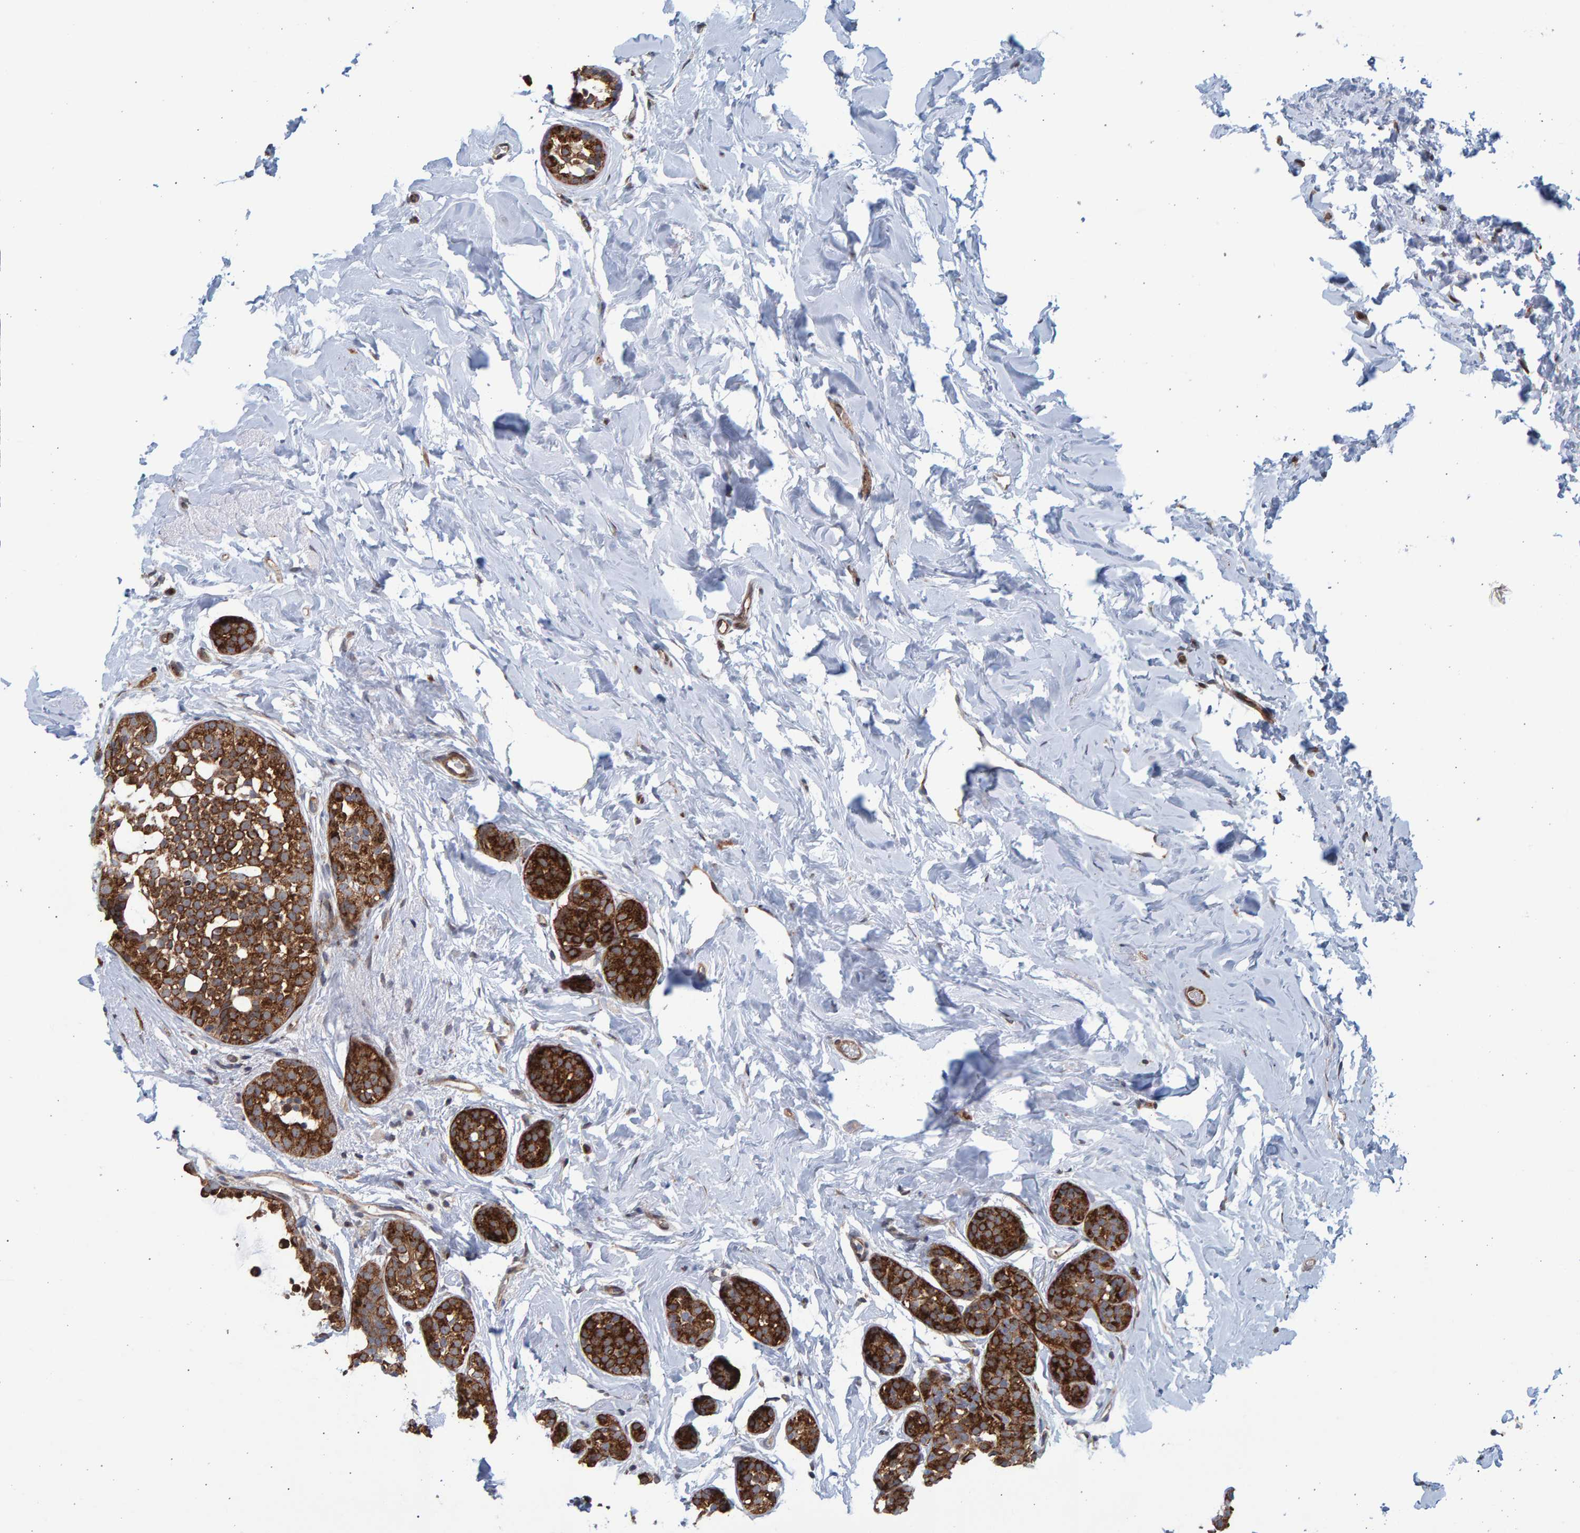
{"staining": {"intensity": "strong", "quantity": ">75%", "location": "cytoplasmic/membranous"}, "tissue": "breast cancer", "cell_type": "Tumor cells", "image_type": "cancer", "snomed": [{"axis": "morphology", "description": "Duct carcinoma"}, {"axis": "topography", "description": "Breast"}], "caption": "High-power microscopy captured an IHC histopathology image of breast cancer (infiltrating ductal carcinoma), revealing strong cytoplasmic/membranous staining in about >75% of tumor cells.", "gene": "LRBA", "patient": {"sex": "female", "age": 55}}